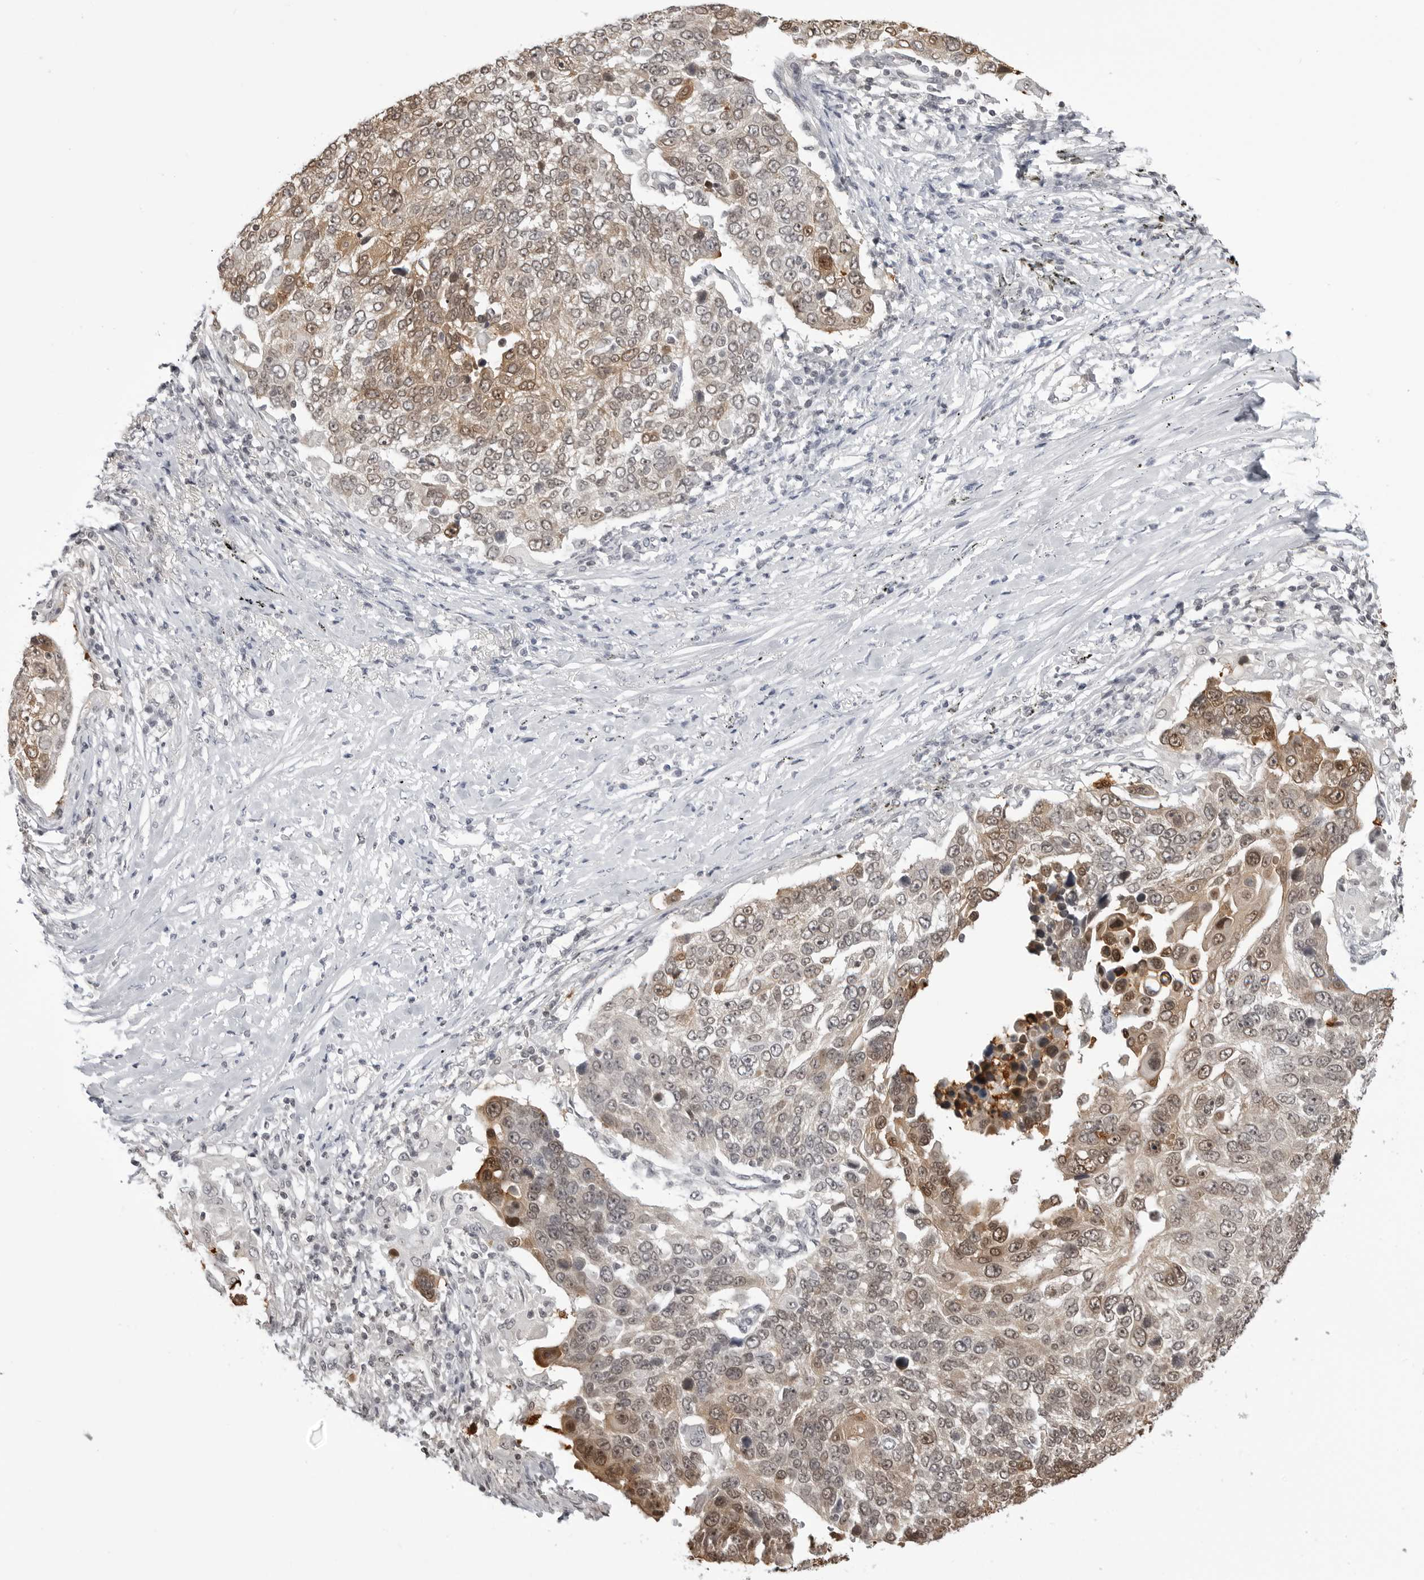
{"staining": {"intensity": "moderate", "quantity": ">75%", "location": "cytoplasmic/membranous,nuclear"}, "tissue": "lung cancer", "cell_type": "Tumor cells", "image_type": "cancer", "snomed": [{"axis": "morphology", "description": "Squamous cell carcinoma, NOS"}, {"axis": "topography", "description": "Lung"}], "caption": "A high-resolution photomicrograph shows IHC staining of lung squamous cell carcinoma, which shows moderate cytoplasmic/membranous and nuclear positivity in approximately >75% of tumor cells. The staining was performed using DAB (3,3'-diaminobenzidine) to visualize the protein expression in brown, while the nuclei were stained in blue with hematoxylin (Magnification: 20x).", "gene": "YWHAG", "patient": {"sex": "male", "age": 66}}